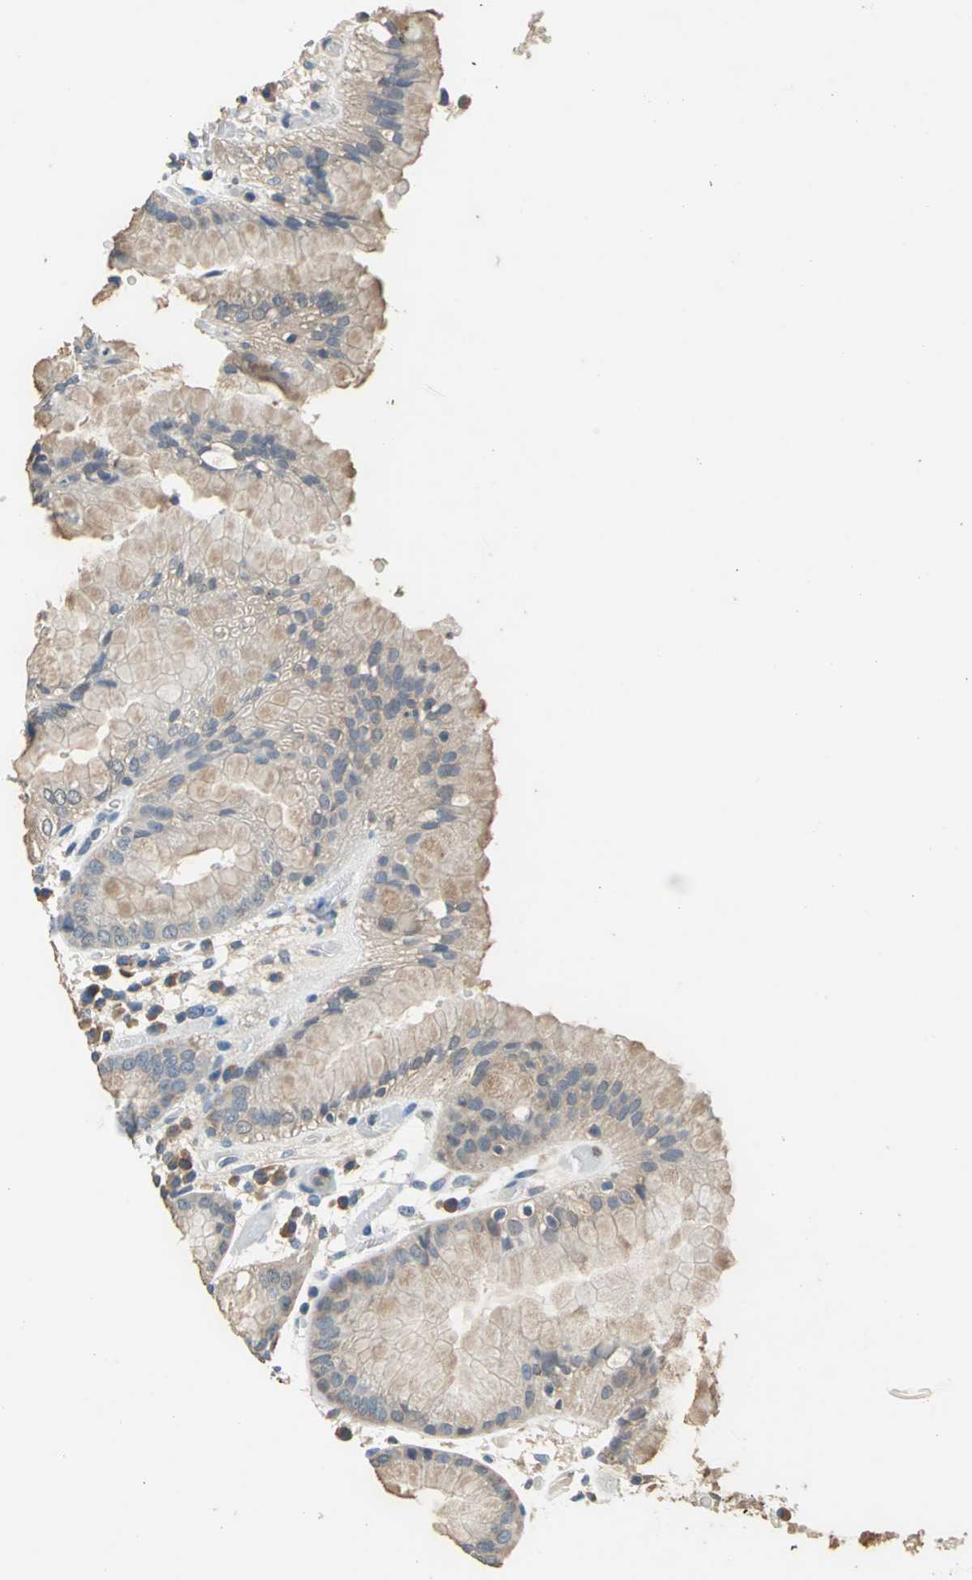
{"staining": {"intensity": "moderate", "quantity": "<25%", "location": "cytoplasmic/membranous"}, "tissue": "stomach", "cell_type": "Glandular cells", "image_type": "normal", "snomed": [{"axis": "morphology", "description": "Normal tissue, NOS"}, {"axis": "topography", "description": "Stomach"}, {"axis": "topography", "description": "Stomach, lower"}], "caption": "Brown immunohistochemical staining in benign stomach demonstrates moderate cytoplasmic/membranous positivity in approximately <25% of glandular cells. The protein of interest is stained brown, and the nuclei are stained in blue (DAB (3,3'-diaminobenzidine) IHC with brightfield microscopy, high magnification).", "gene": "PRKCA", "patient": {"sex": "female", "age": 75}}